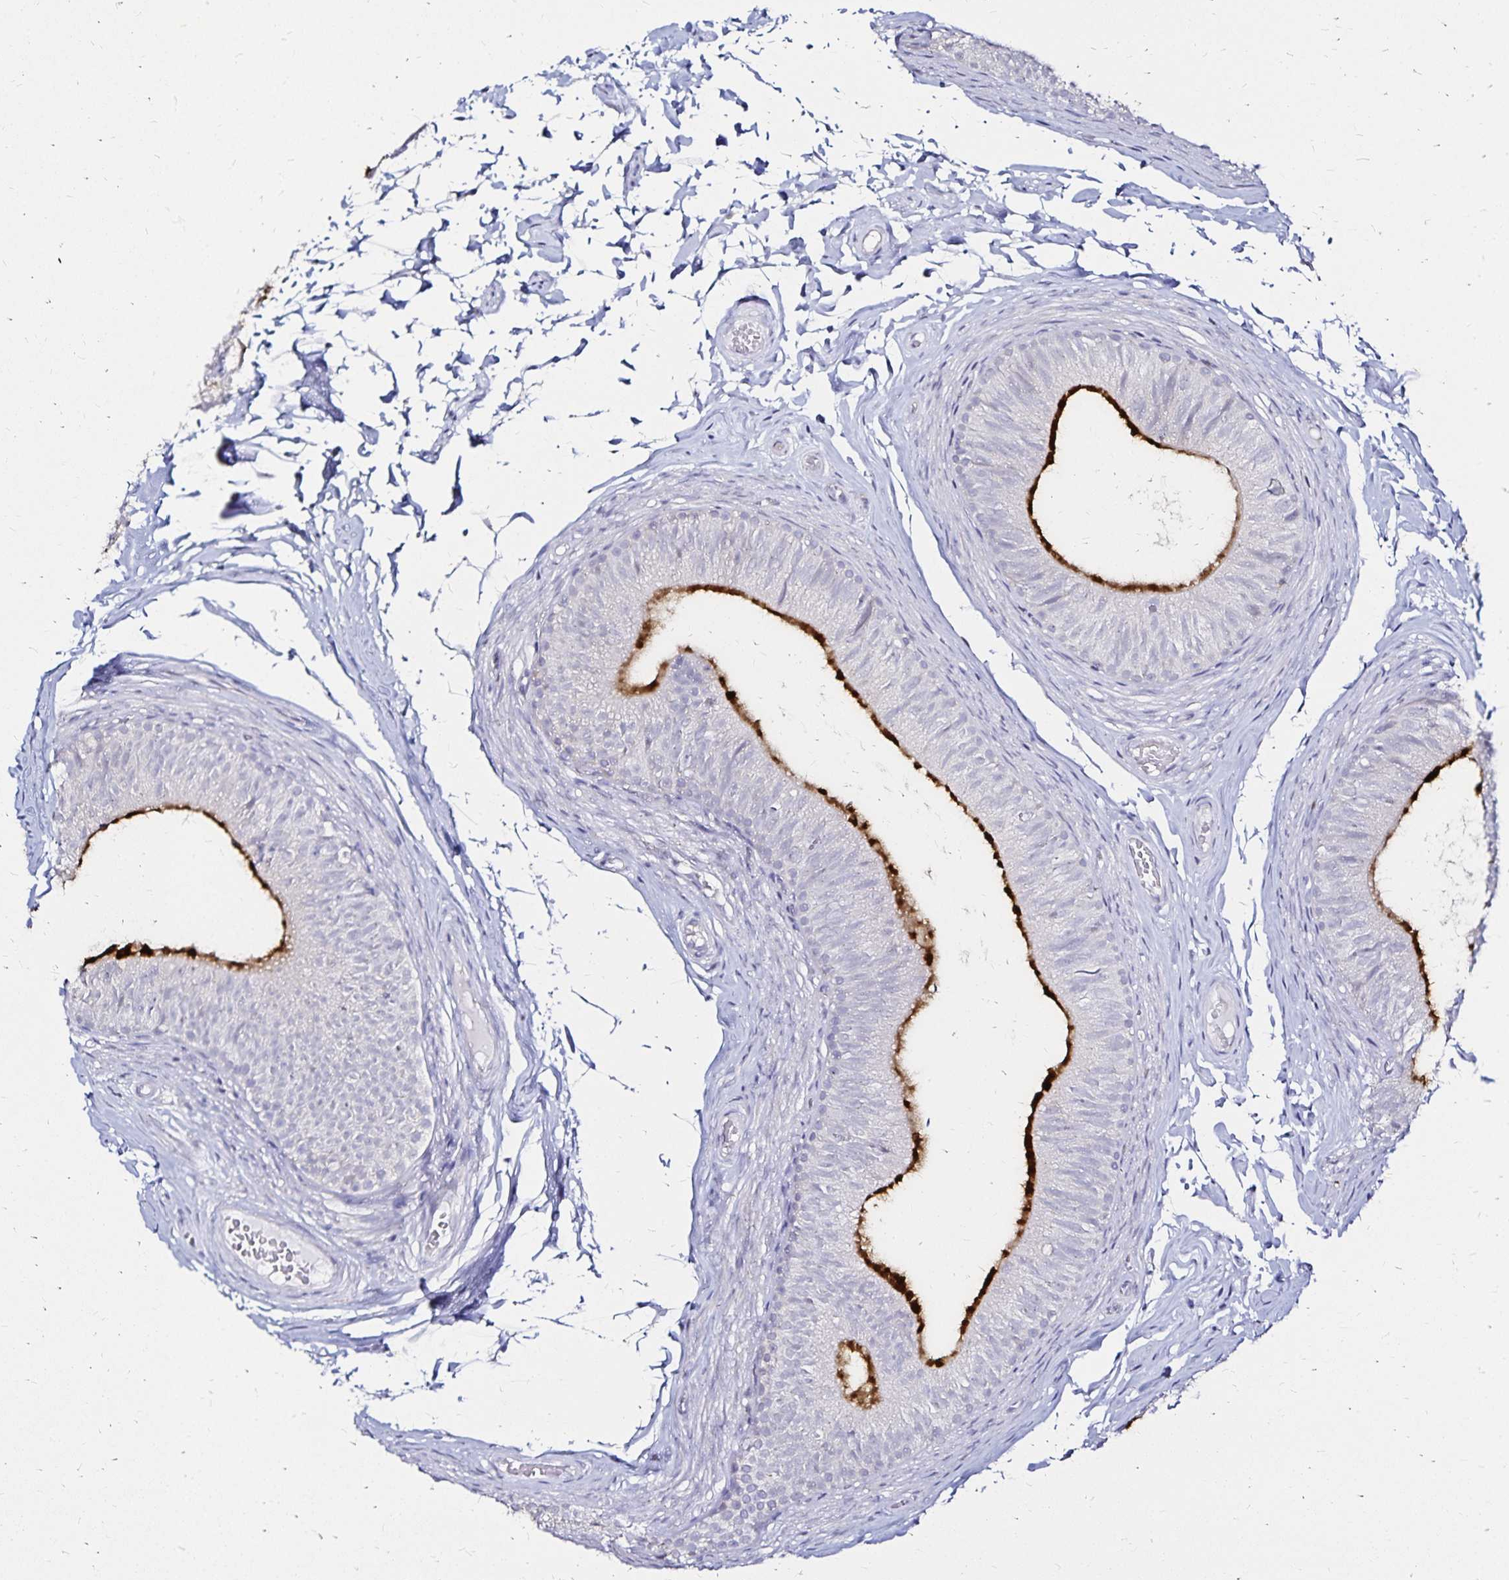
{"staining": {"intensity": "strong", "quantity": "25%-75%", "location": "cytoplasmic/membranous"}, "tissue": "epididymis", "cell_type": "Glandular cells", "image_type": "normal", "snomed": [{"axis": "morphology", "description": "Normal tissue, NOS"}, {"axis": "topography", "description": "Epididymis, spermatic cord, NOS"}, {"axis": "topography", "description": "Epididymis"}, {"axis": "topography", "description": "Peripheral nerve tissue"}], "caption": "Benign epididymis was stained to show a protein in brown. There is high levels of strong cytoplasmic/membranous positivity in approximately 25%-75% of glandular cells. Immunohistochemistry stains the protein of interest in brown and the nuclei are stained blue.", "gene": "SLC5A1", "patient": {"sex": "male", "age": 29}}